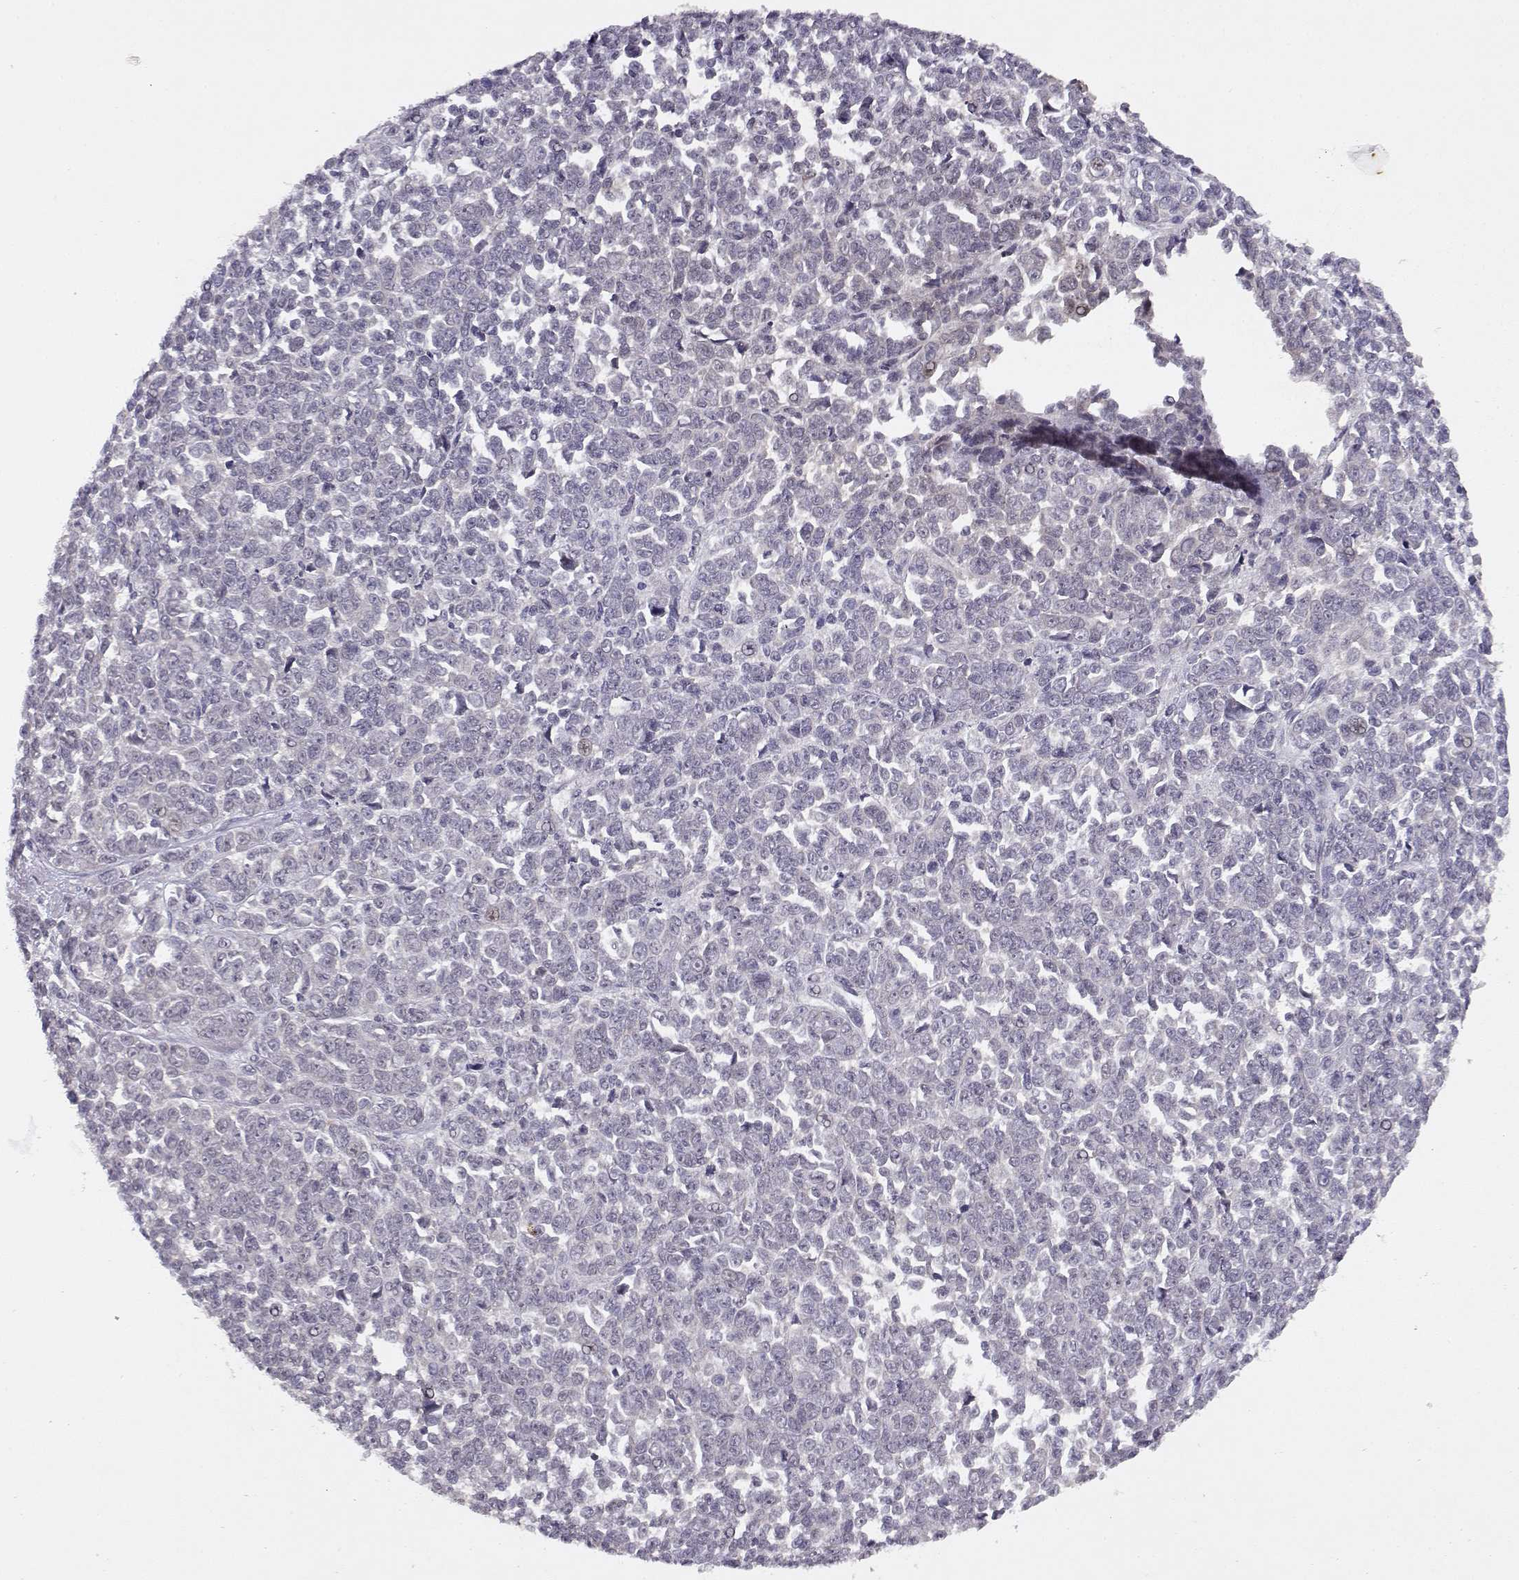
{"staining": {"intensity": "negative", "quantity": "none", "location": "none"}, "tissue": "melanoma", "cell_type": "Tumor cells", "image_type": "cancer", "snomed": [{"axis": "morphology", "description": "Malignant melanoma, NOS"}, {"axis": "topography", "description": "Skin"}], "caption": "There is no significant expression in tumor cells of melanoma.", "gene": "BMX", "patient": {"sex": "female", "age": 95}}